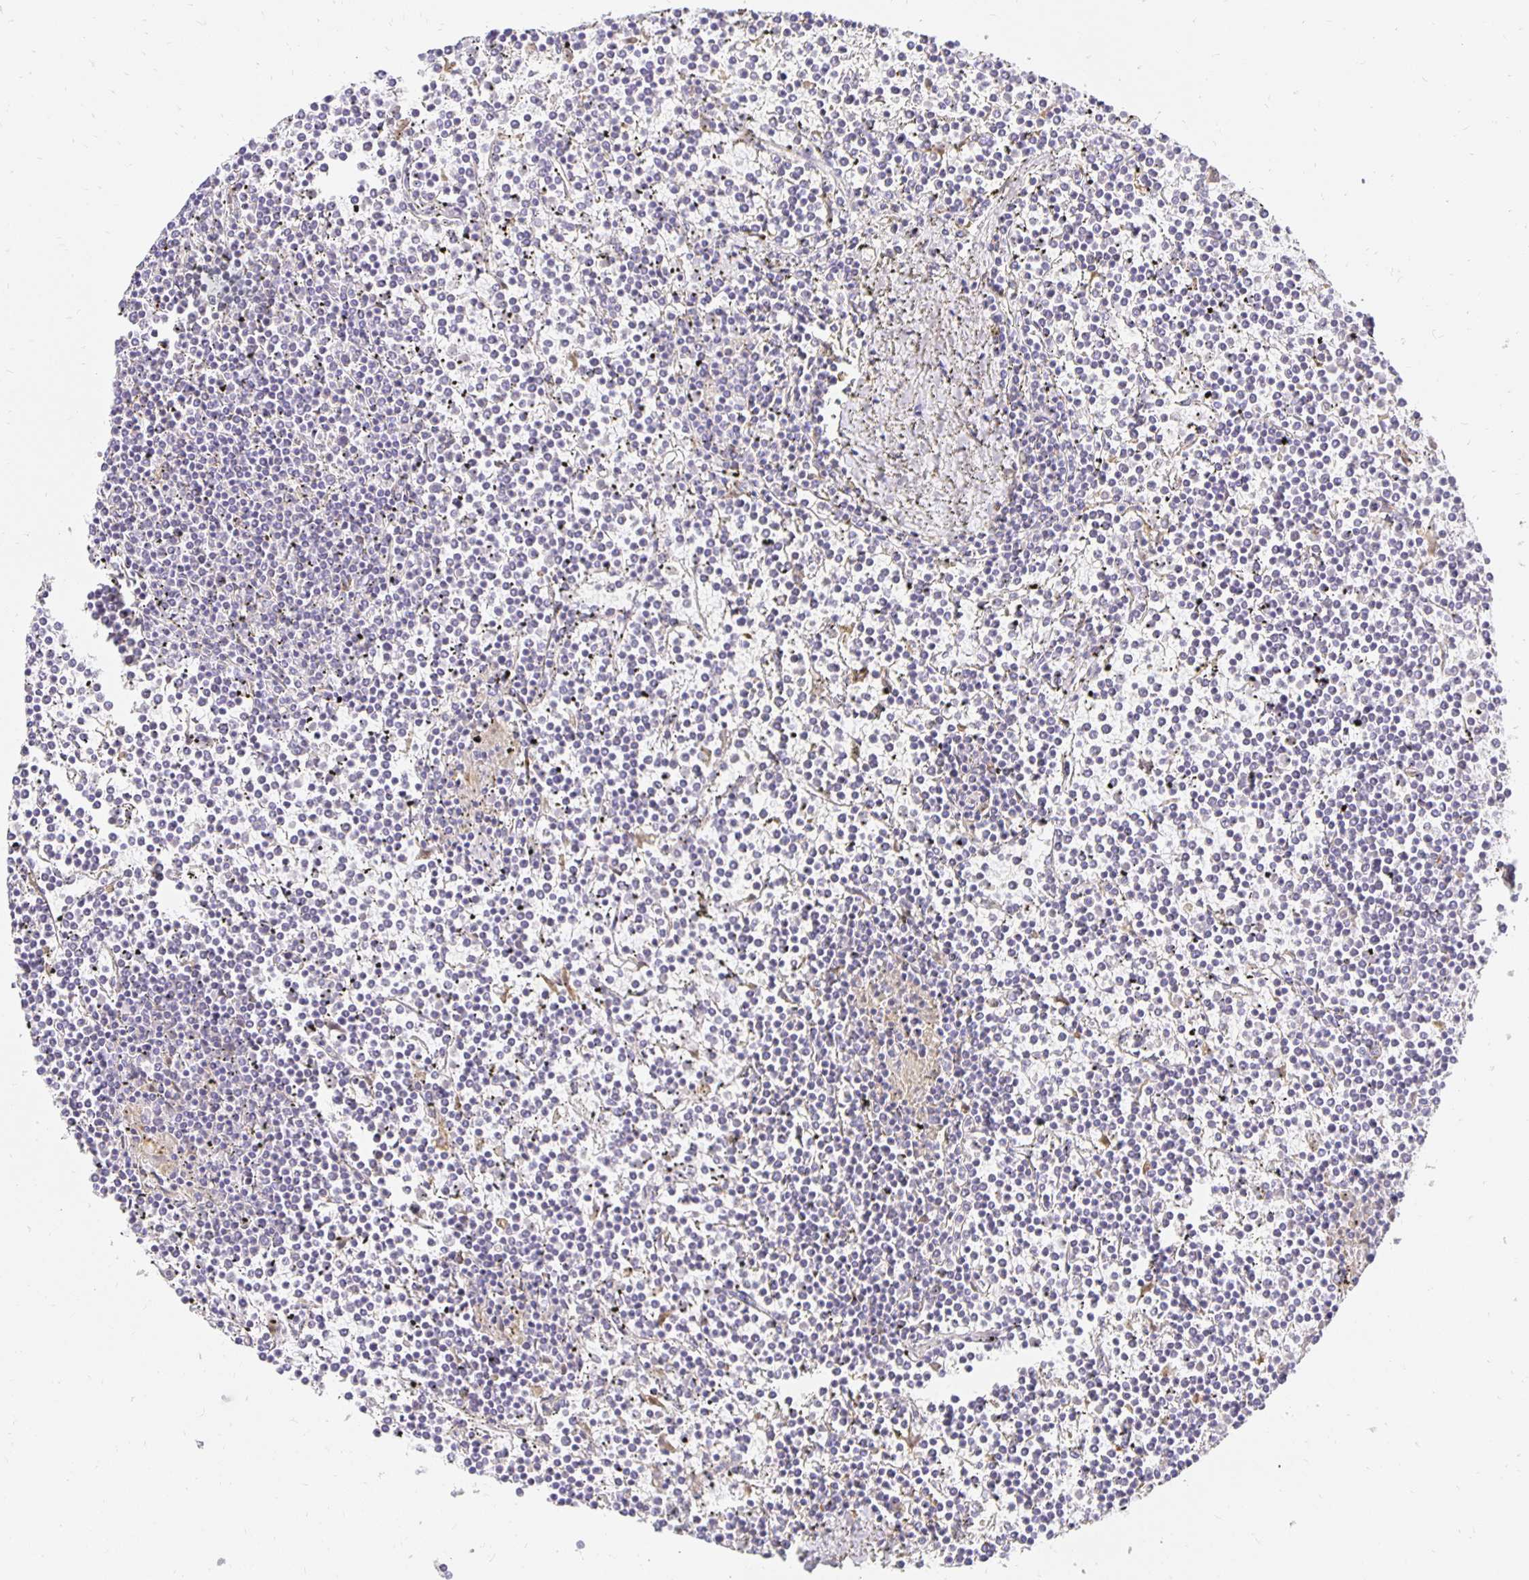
{"staining": {"intensity": "negative", "quantity": "none", "location": "none"}, "tissue": "lymphoma", "cell_type": "Tumor cells", "image_type": "cancer", "snomed": [{"axis": "morphology", "description": "Malignant lymphoma, non-Hodgkin's type, Low grade"}, {"axis": "topography", "description": "Spleen"}], "caption": "DAB (3,3'-diaminobenzidine) immunohistochemical staining of low-grade malignant lymphoma, non-Hodgkin's type exhibits no significant expression in tumor cells. Nuclei are stained in blue.", "gene": "PLOD1", "patient": {"sex": "female", "age": 19}}